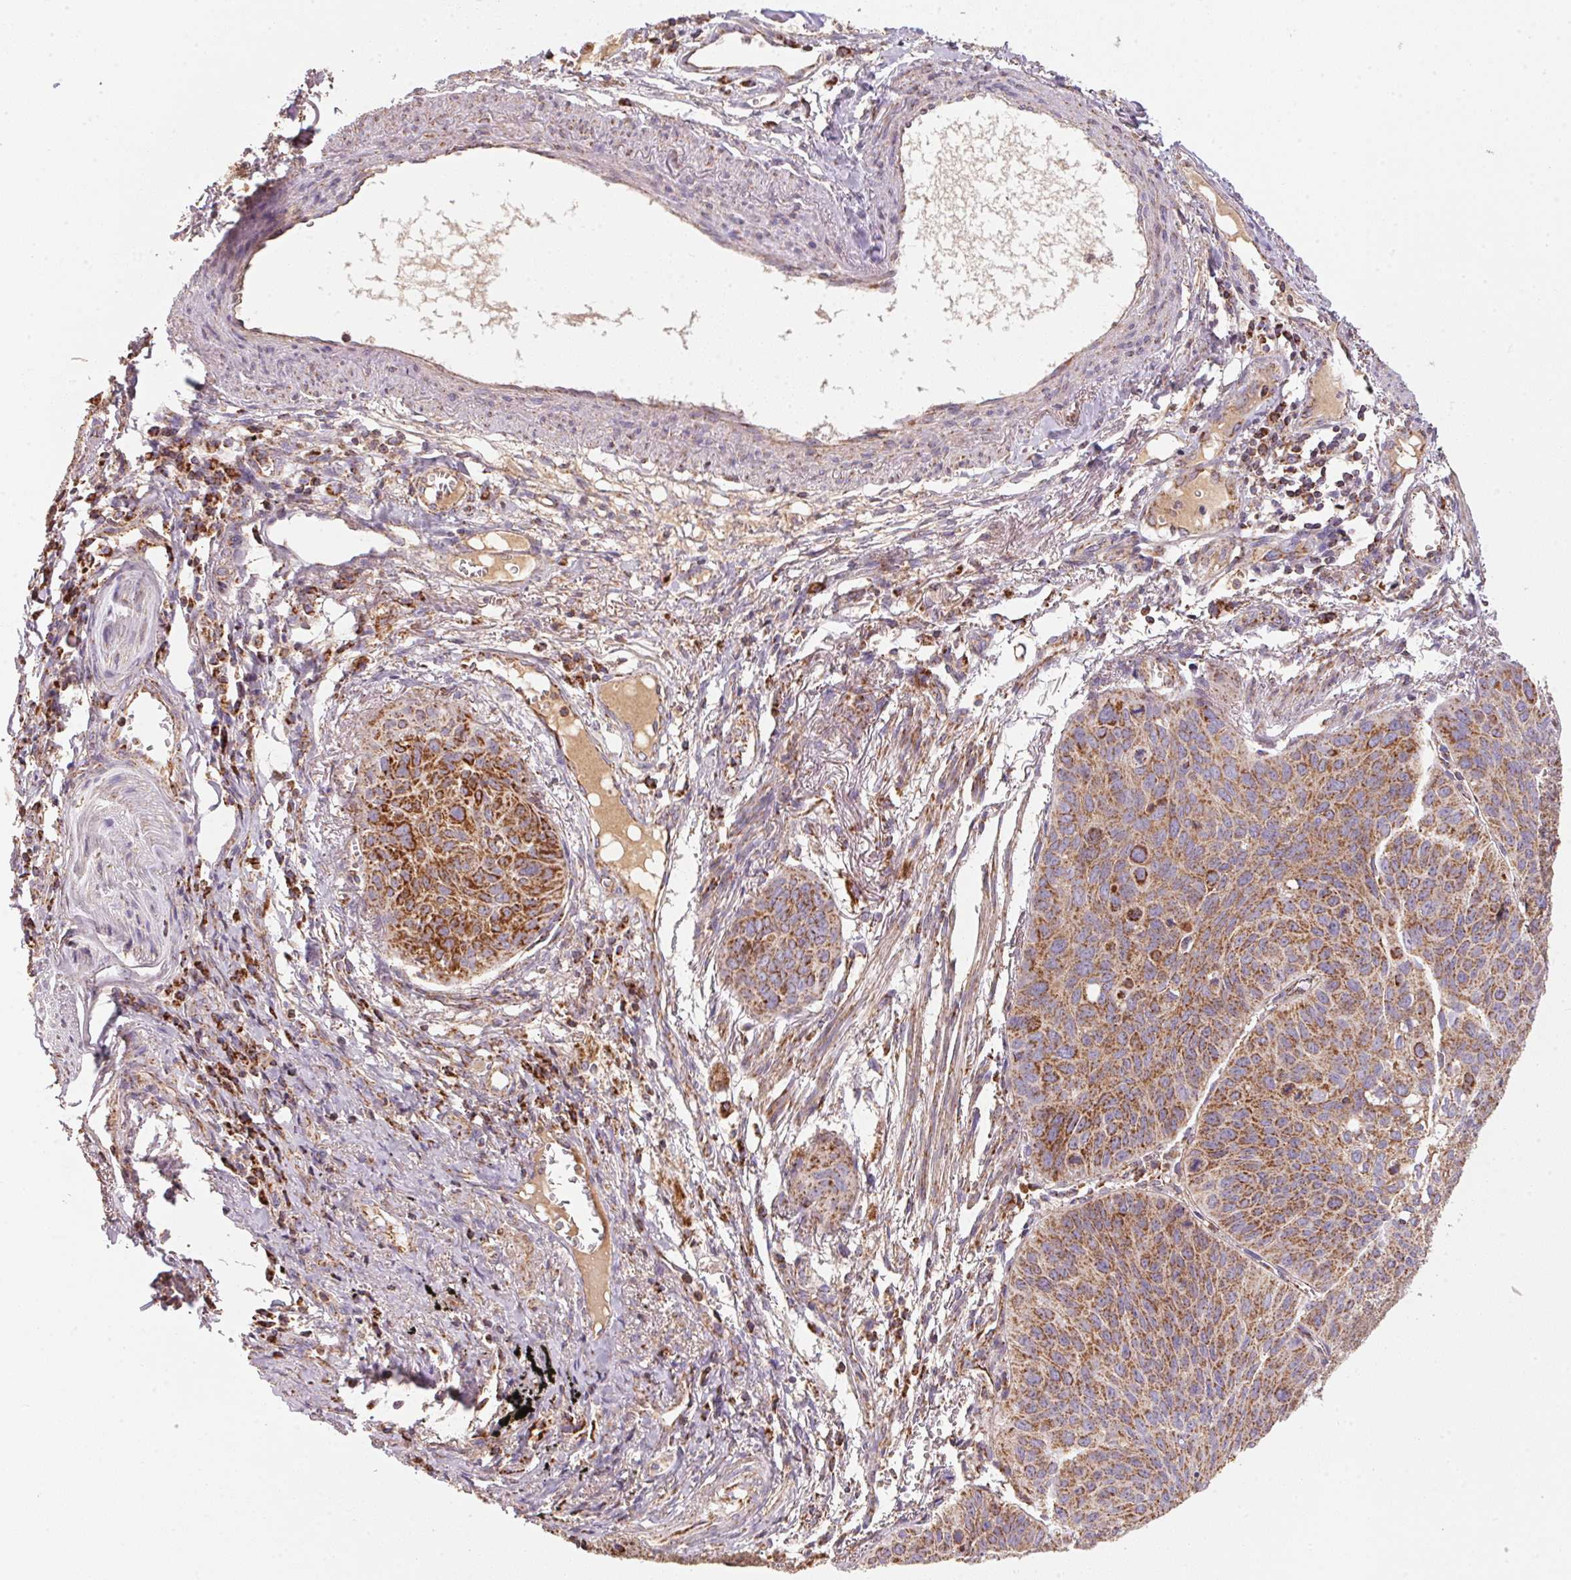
{"staining": {"intensity": "moderate", "quantity": ">75%", "location": "cytoplasmic/membranous"}, "tissue": "lung cancer", "cell_type": "Tumor cells", "image_type": "cancer", "snomed": [{"axis": "morphology", "description": "Squamous cell carcinoma, NOS"}, {"axis": "topography", "description": "Lung"}], "caption": "An IHC image of tumor tissue is shown. Protein staining in brown highlights moderate cytoplasmic/membranous positivity in lung cancer within tumor cells.", "gene": "NDUFS2", "patient": {"sex": "male", "age": 71}}